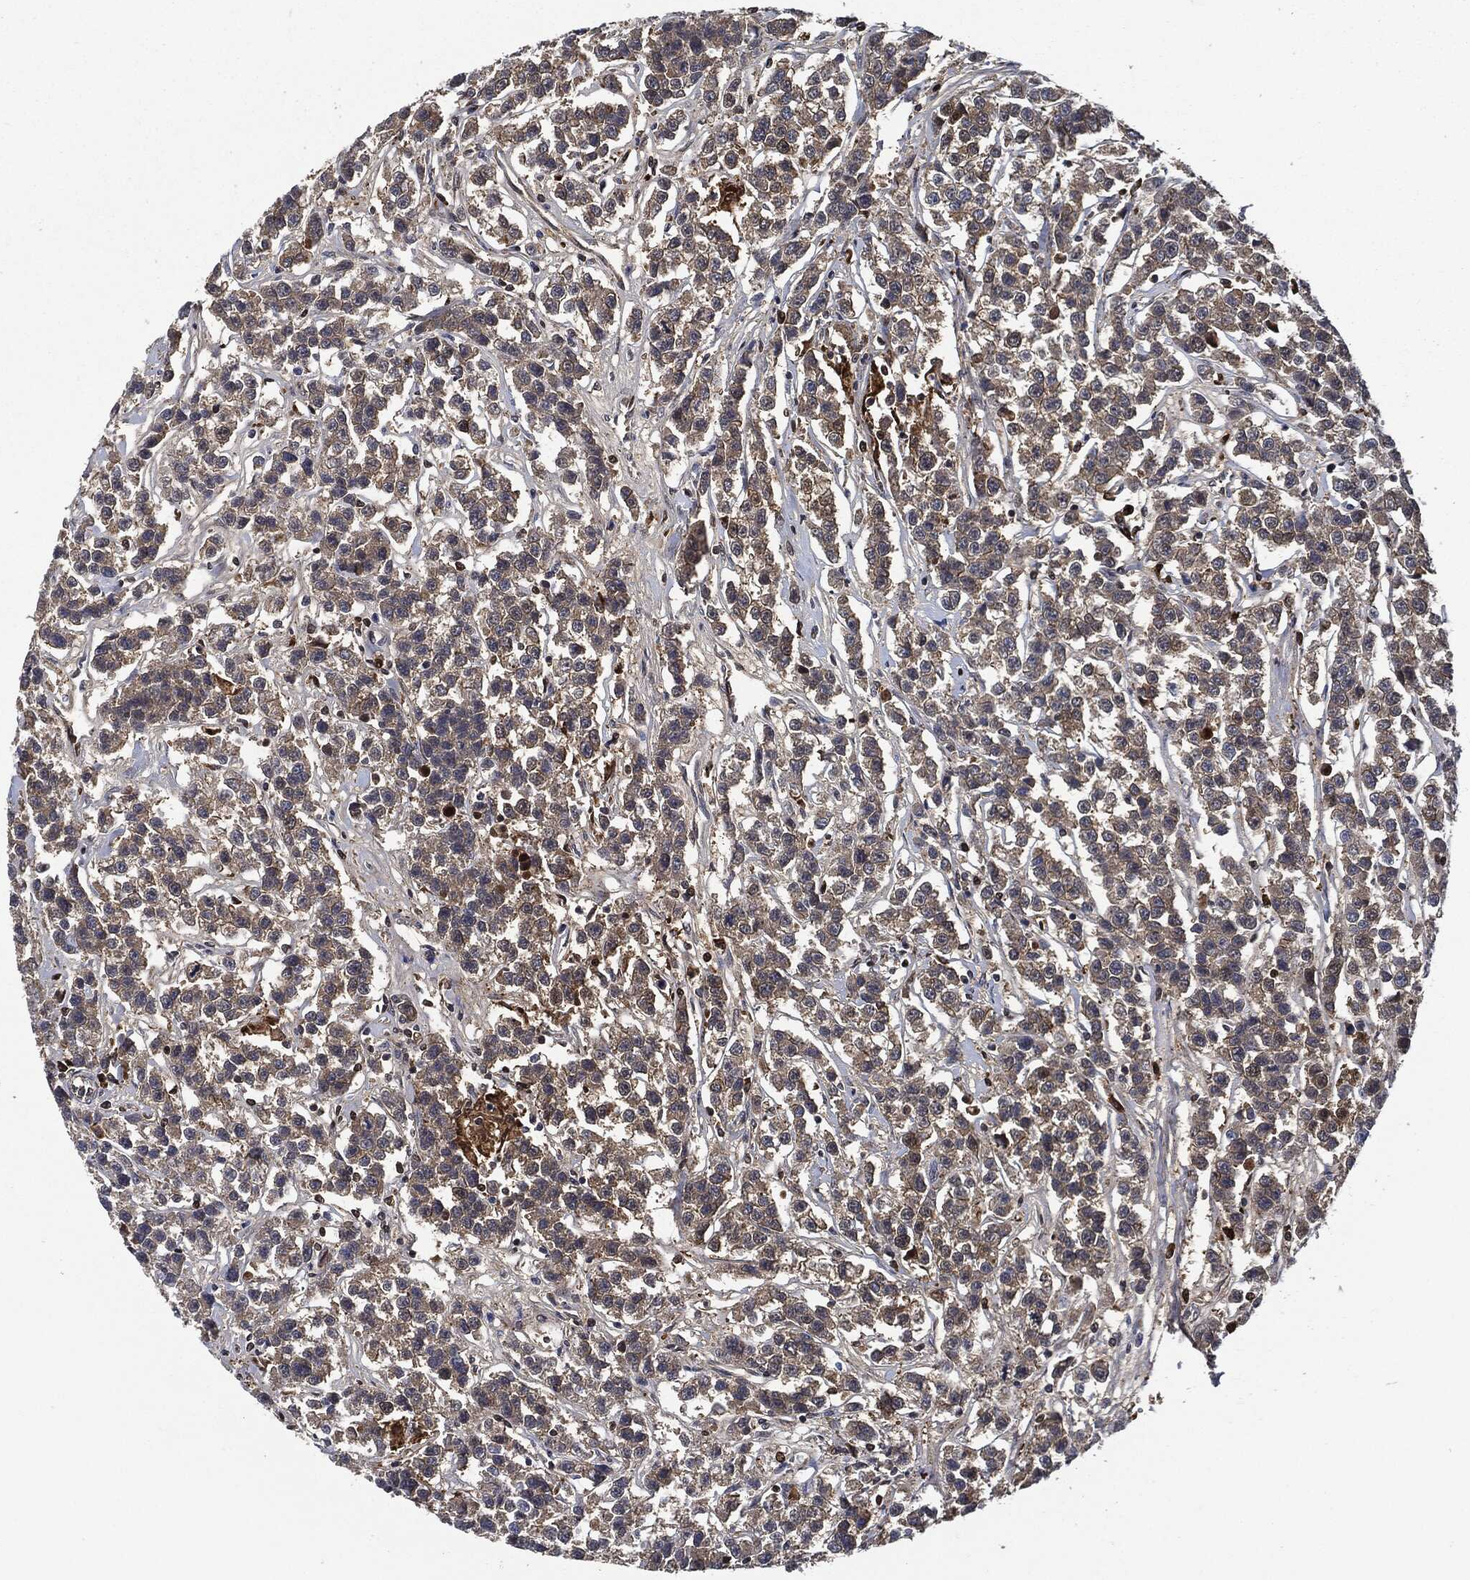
{"staining": {"intensity": "weak", "quantity": "25%-75%", "location": "cytoplasmic/membranous"}, "tissue": "testis cancer", "cell_type": "Tumor cells", "image_type": "cancer", "snomed": [{"axis": "morphology", "description": "Seminoma, NOS"}, {"axis": "topography", "description": "Testis"}], "caption": "Human testis cancer (seminoma) stained with a protein marker exhibits weak staining in tumor cells.", "gene": "PRDX2", "patient": {"sex": "male", "age": 59}}